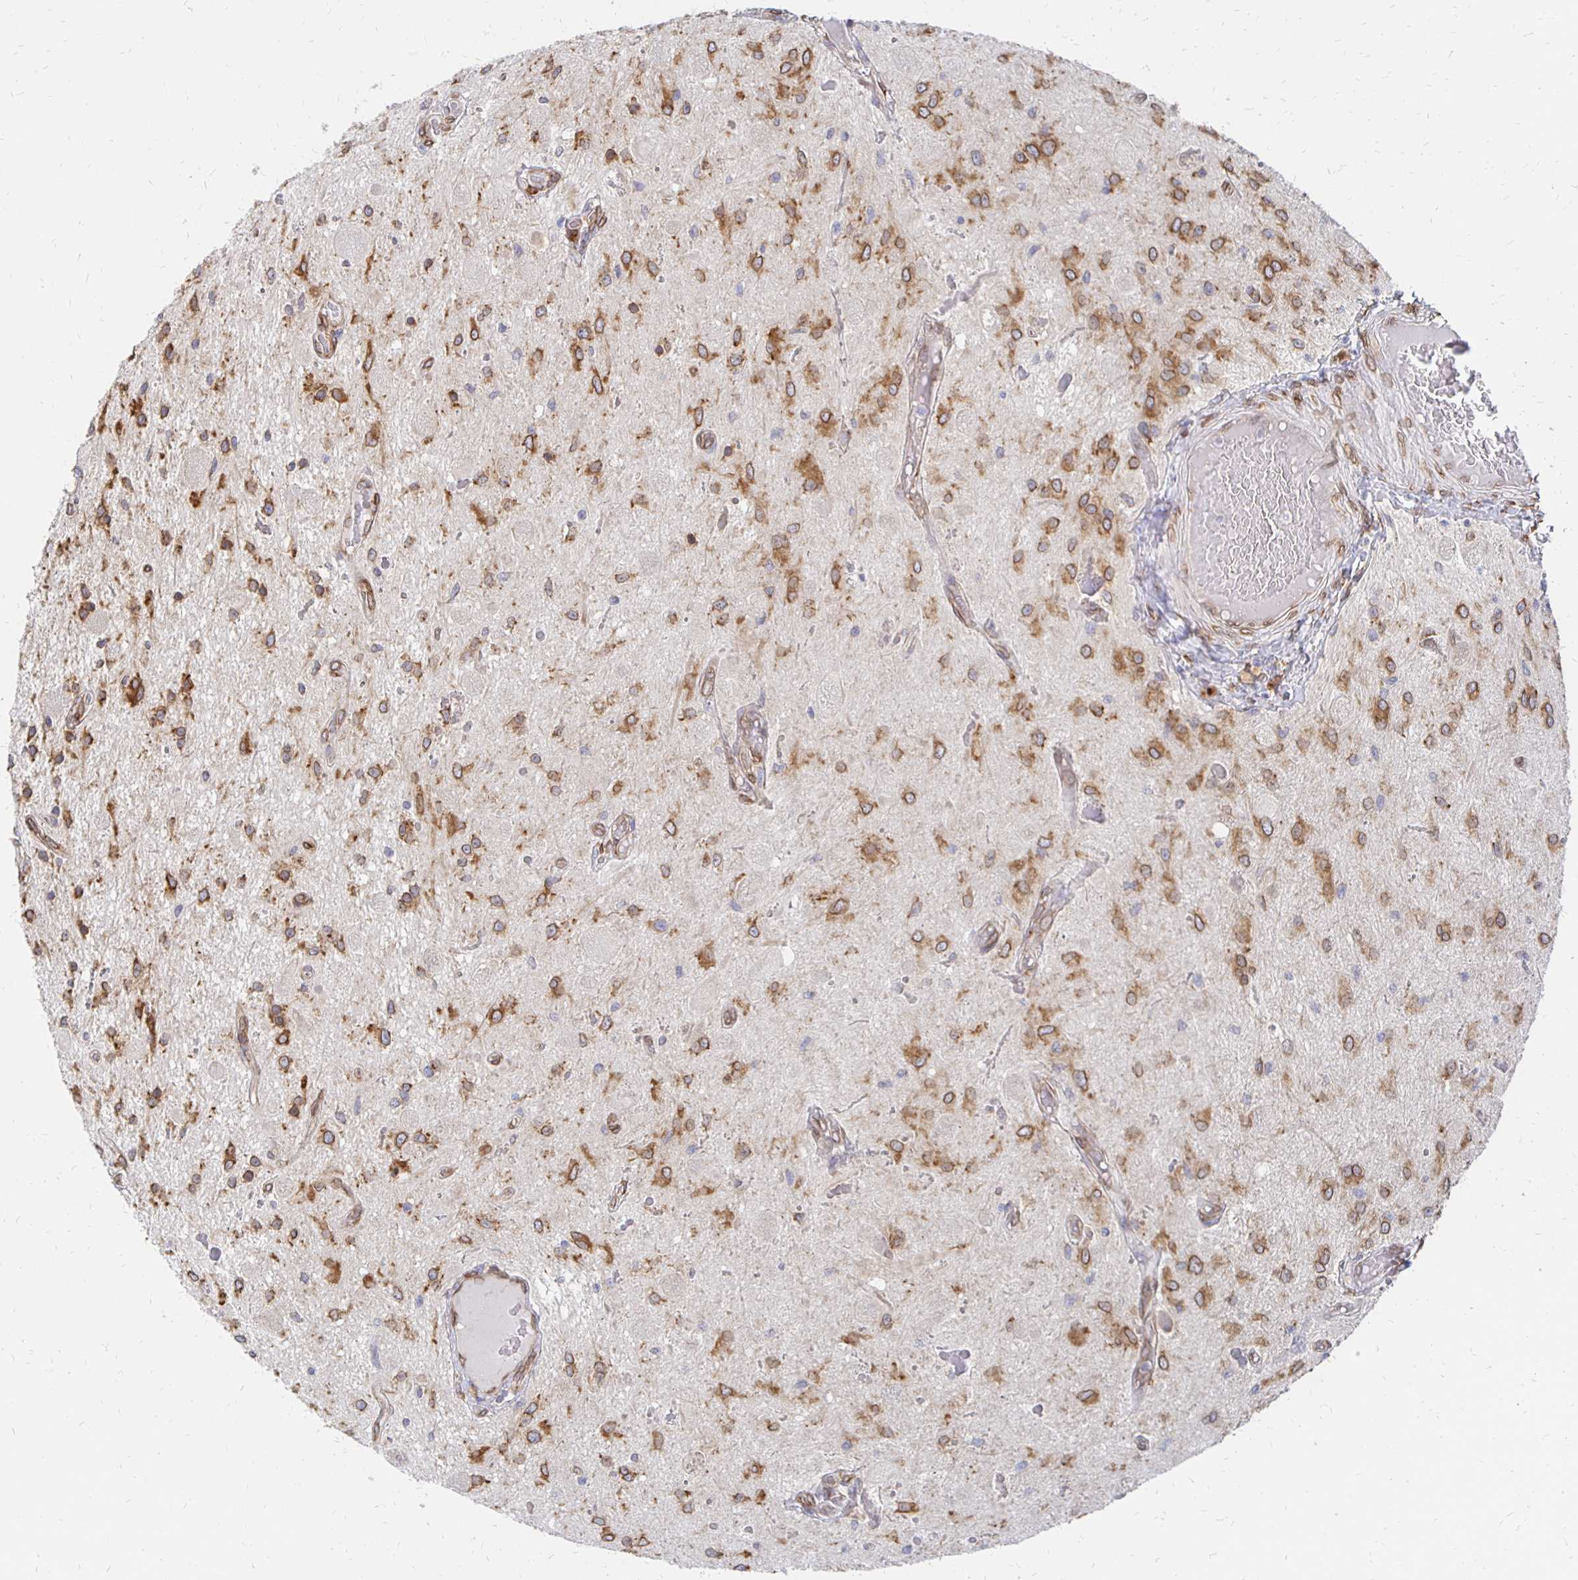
{"staining": {"intensity": "strong", "quantity": ">75%", "location": "cytoplasmic/membranous,nuclear"}, "tissue": "glioma", "cell_type": "Tumor cells", "image_type": "cancer", "snomed": [{"axis": "morphology", "description": "Glioma, malignant, Low grade"}, {"axis": "topography", "description": "Cerebellum"}], "caption": "Protein analysis of glioma tissue reveals strong cytoplasmic/membranous and nuclear positivity in approximately >75% of tumor cells.", "gene": "PELI3", "patient": {"sex": "female", "age": 14}}